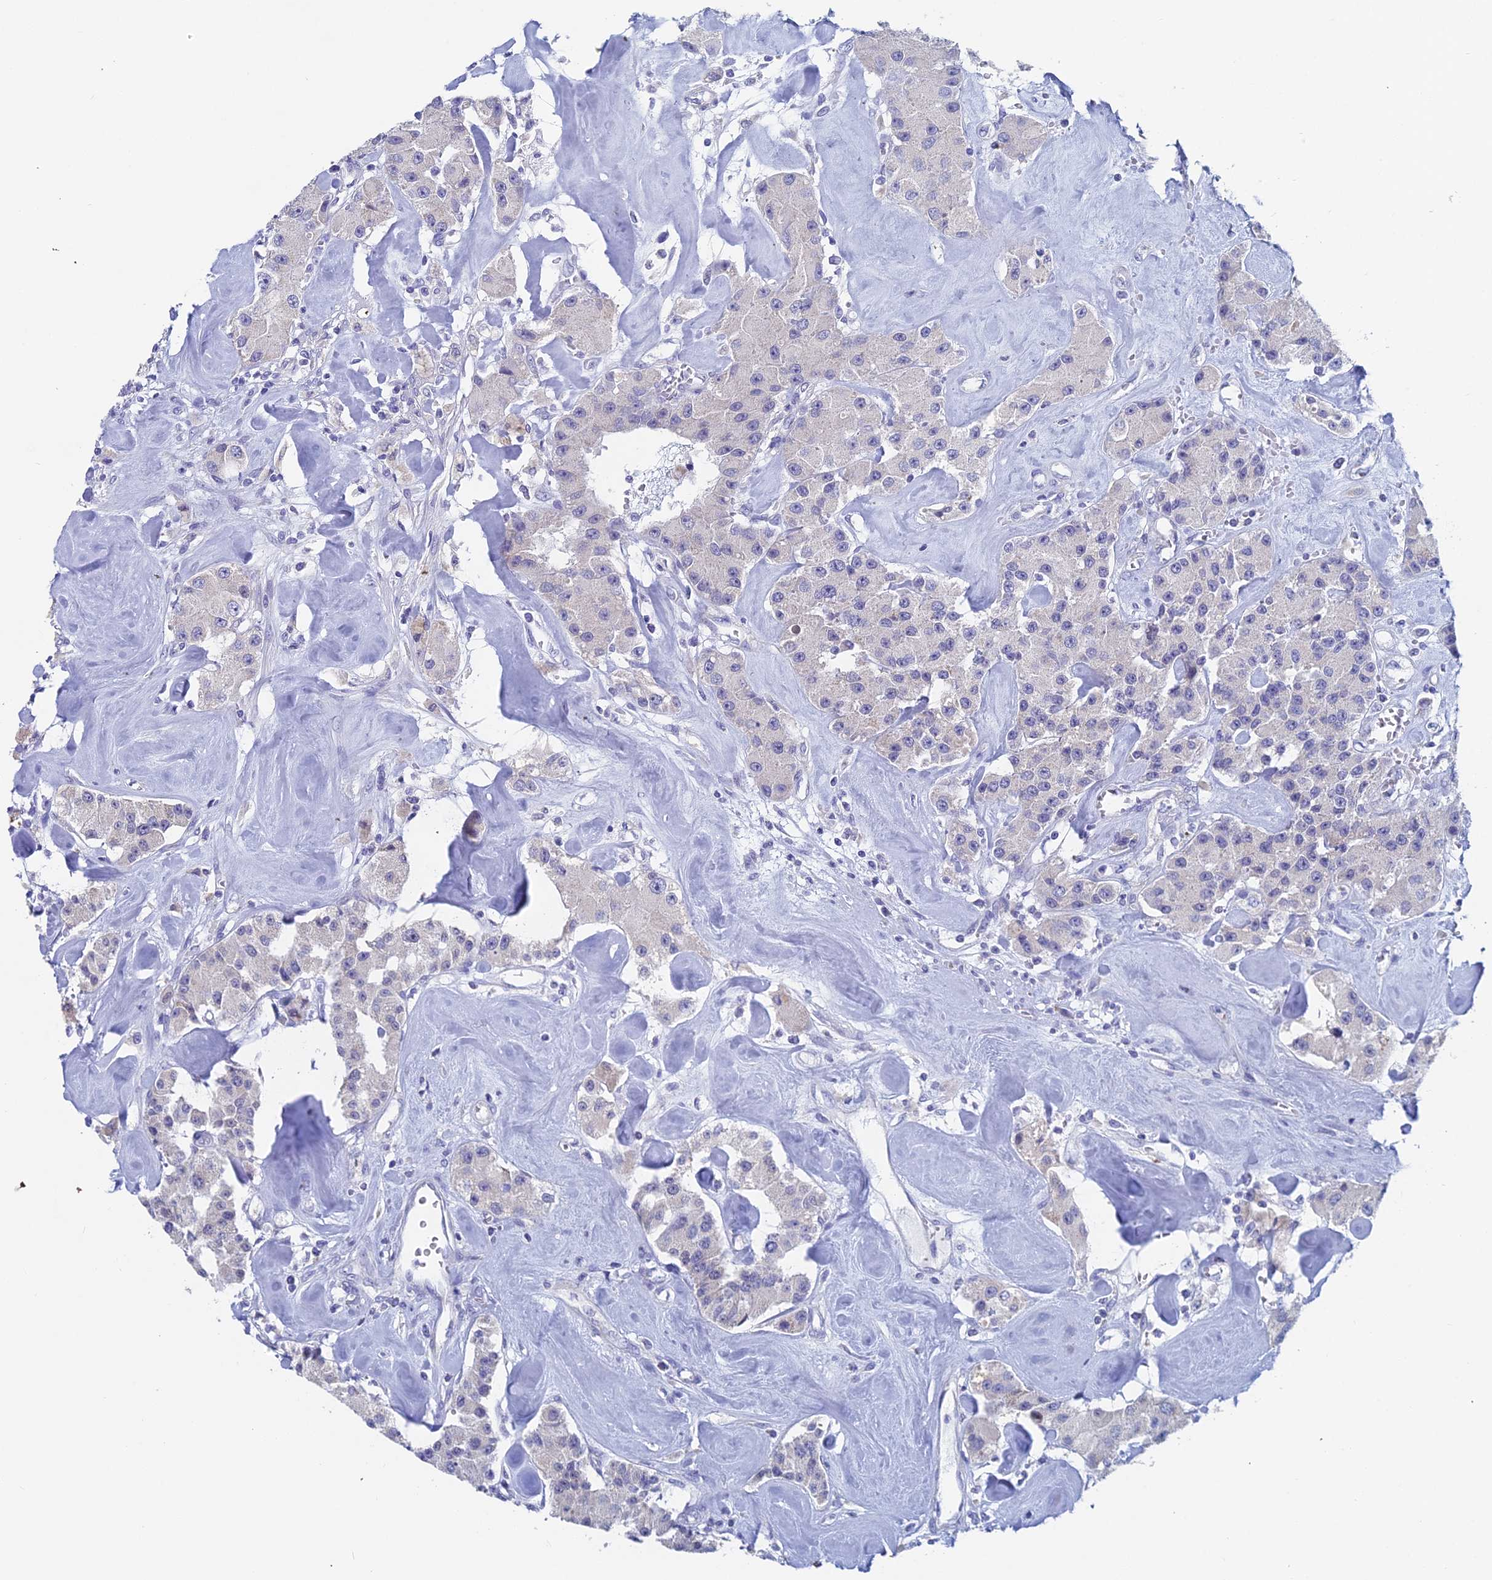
{"staining": {"intensity": "negative", "quantity": "none", "location": "none"}, "tissue": "carcinoid", "cell_type": "Tumor cells", "image_type": "cancer", "snomed": [{"axis": "morphology", "description": "Carcinoid, malignant, NOS"}, {"axis": "topography", "description": "Pancreas"}], "caption": "Carcinoid stained for a protein using immunohistochemistry (IHC) displays no staining tumor cells.", "gene": "ACSM1", "patient": {"sex": "male", "age": 41}}